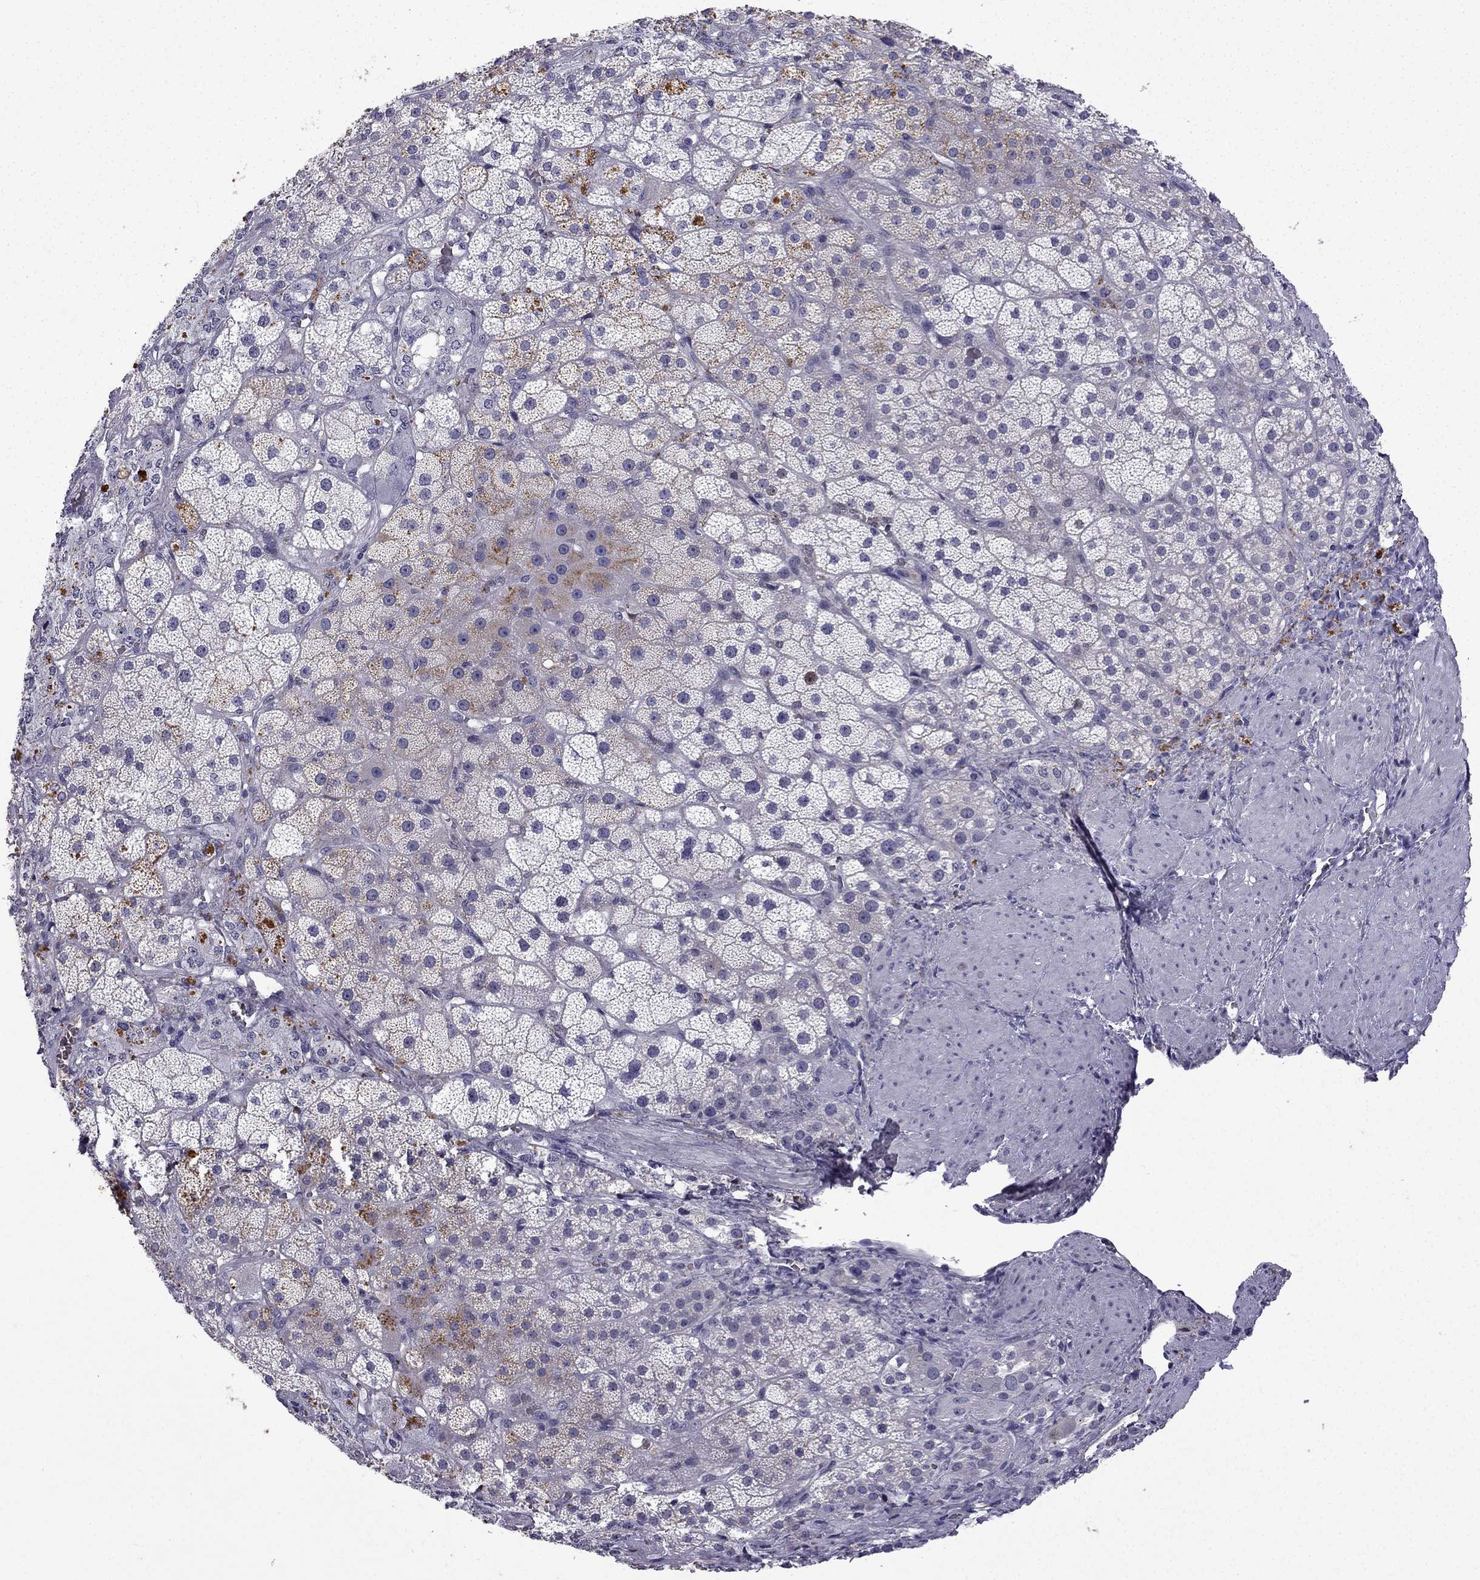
{"staining": {"intensity": "negative", "quantity": "none", "location": "none"}, "tissue": "adrenal gland", "cell_type": "Glandular cells", "image_type": "normal", "snomed": [{"axis": "morphology", "description": "Normal tissue, NOS"}, {"axis": "topography", "description": "Adrenal gland"}], "caption": "Glandular cells are negative for protein expression in normal human adrenal gland. The staining is performed using DAB (3,3'-diaminobenzidine) brown chromogen with nuclei counter-stained in using hematoxylin.", "gene": "UHRF1", "patient": {"sex": "male", "age": 57}}